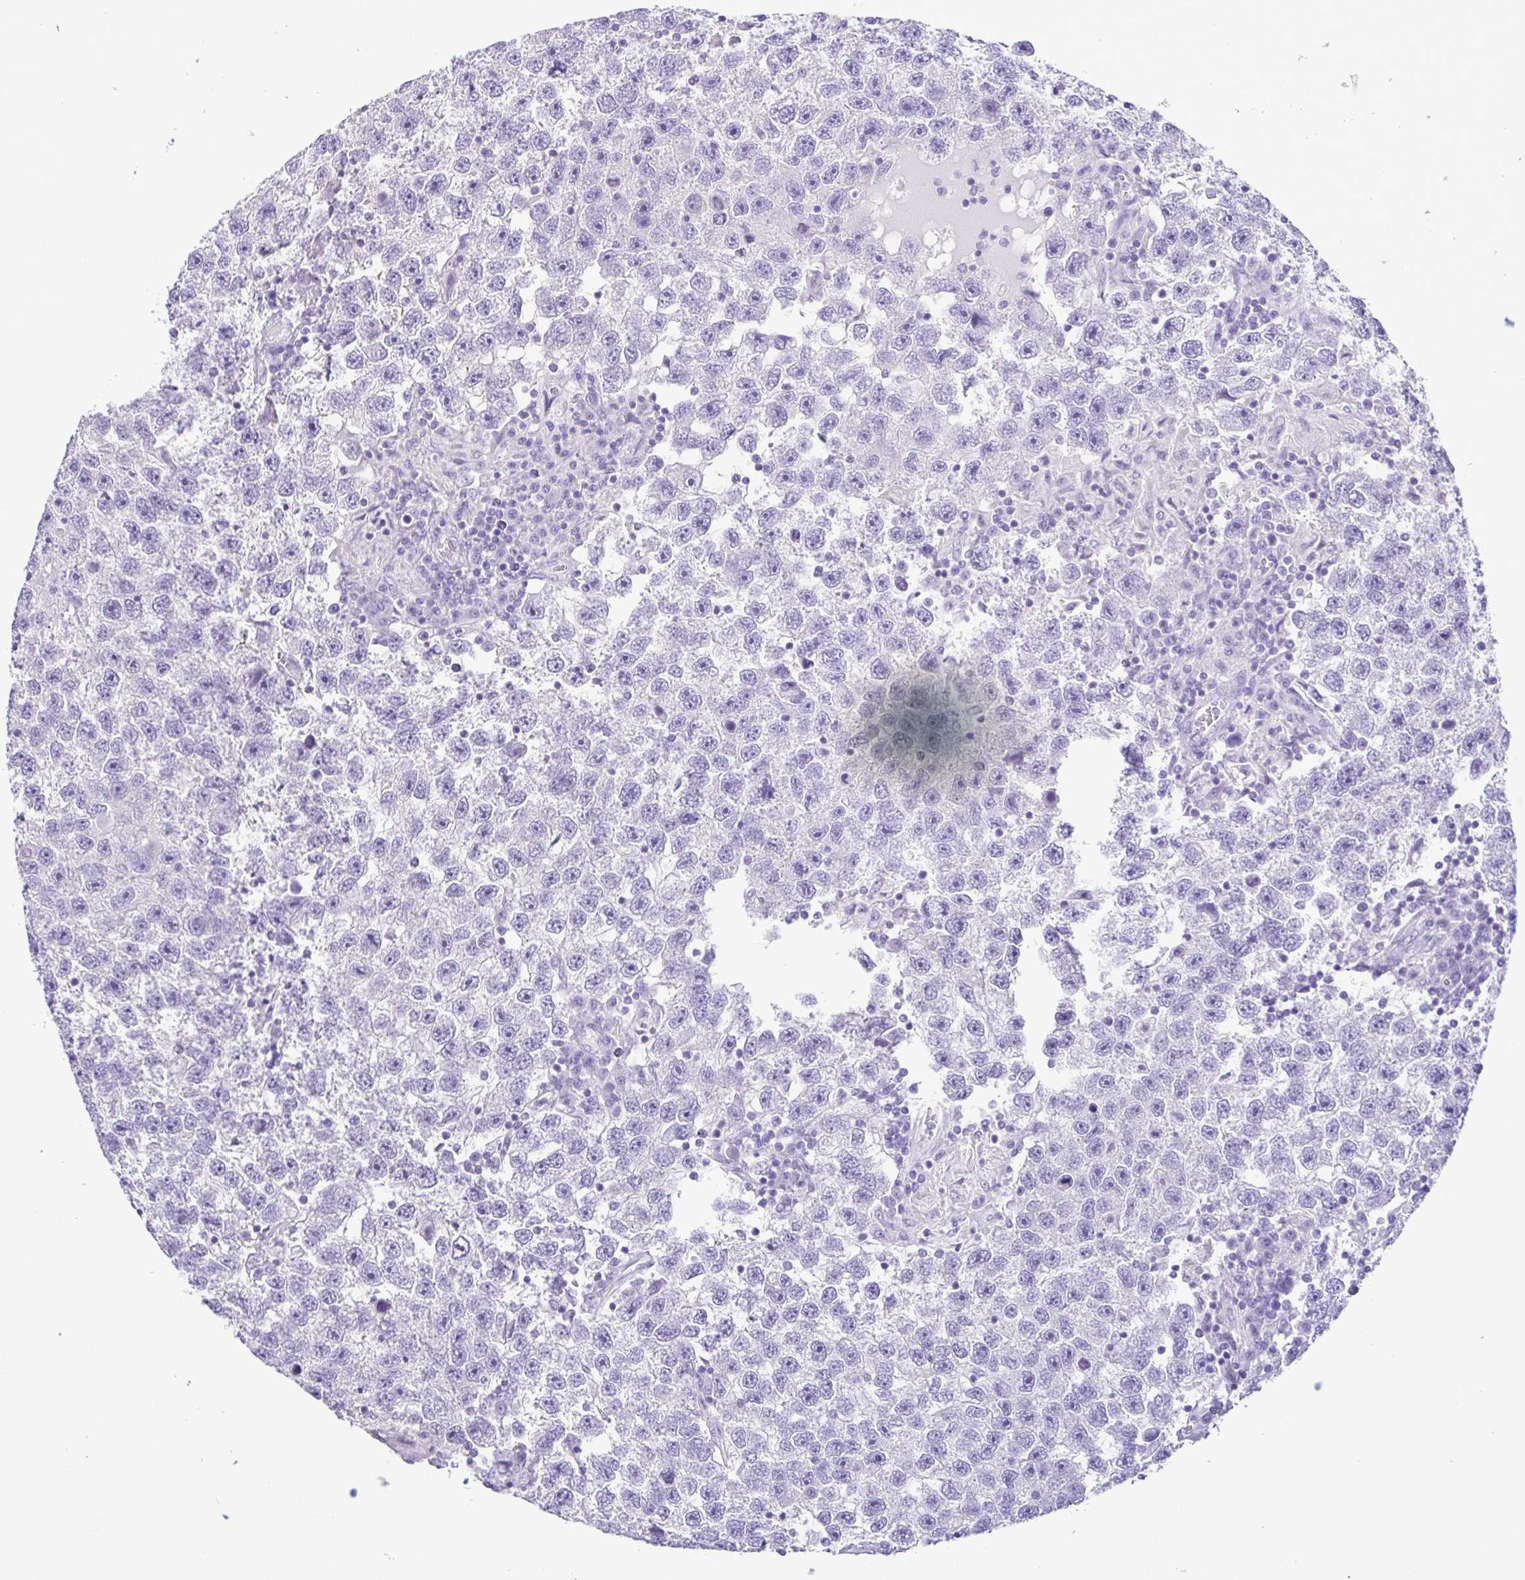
{"staining": {"intensity": "negative", "quantity": "none", "location": "none"}, "tissue": "testis cancer", "cell_type": "Tumor cells", "image_type": "cancer", "snomed": [{"axis": "morphology", "description": "Seminoma, NOS"}, {"axis": "topography", "description": "Testis"}], "caption": "High power microscopy image of an immunohistochemistry (IHC) photomicrograph of testis cancer (seminoma), revealing no significant positivity in tumor cells. (IHC, brightfield microscopy, high magnification).", "gene": "CBY2", "patient": {"sex": "male", "age": 26}}